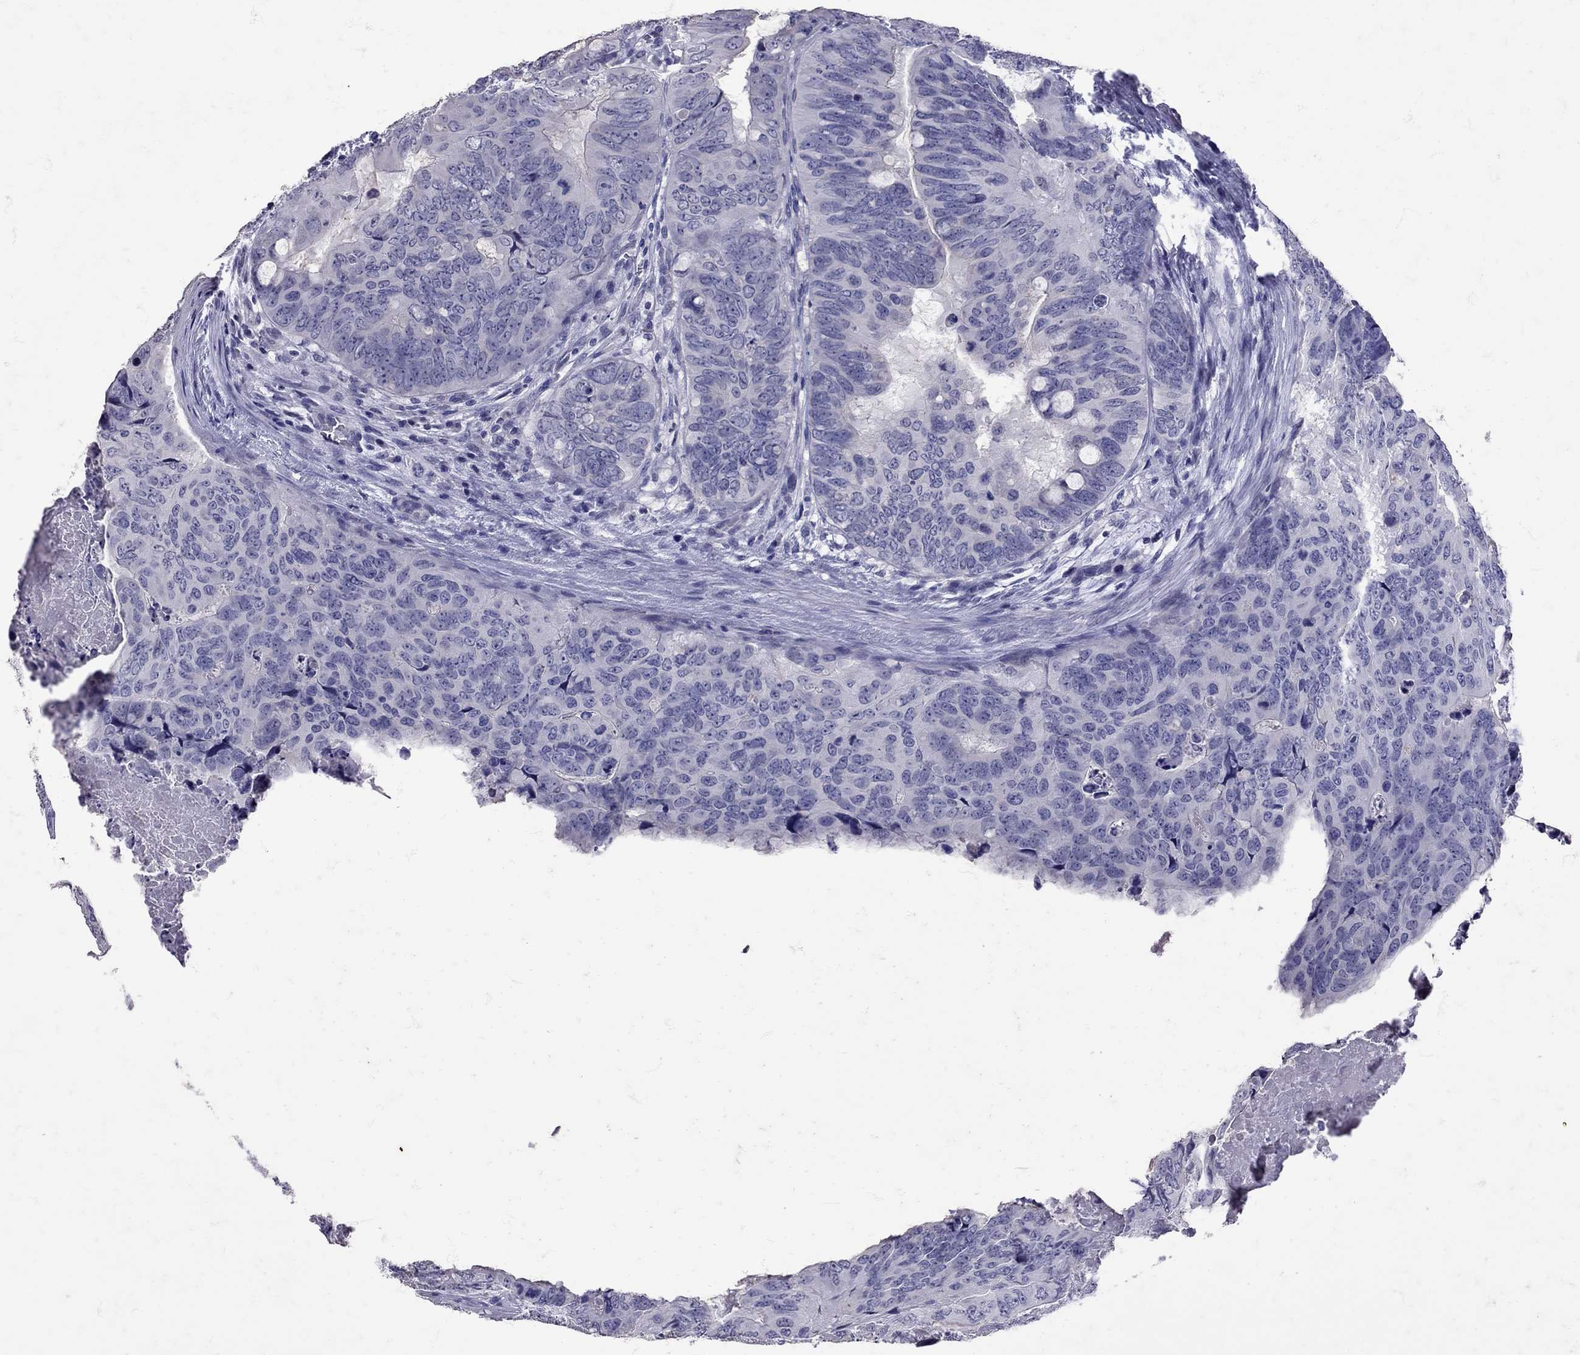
{"staining": {"intensity": "negative", "quantity": "none", "location": "none"}, "tissue": "colorectal cancer", "cell_type": "Tumor cells", "image_type": "cancer", "snomed": [{"axis": "morphology", "description": "Adenocarcinoma, NOS"}, {"axis": "topography", "description": "Colon"}], "caption": "Immunohistochemistry (IHC) image of human adenocarcinoma (colorectal) stained for a protein (brown), which shows no expression in tumor cells. The staining is performed using DAB (3,3'-diaminobenzidine) brown chromogen with nuclei counter-stained in using hematoxylin.", "gene": "SST", "patient": {"sex": "male", "age": 79}}